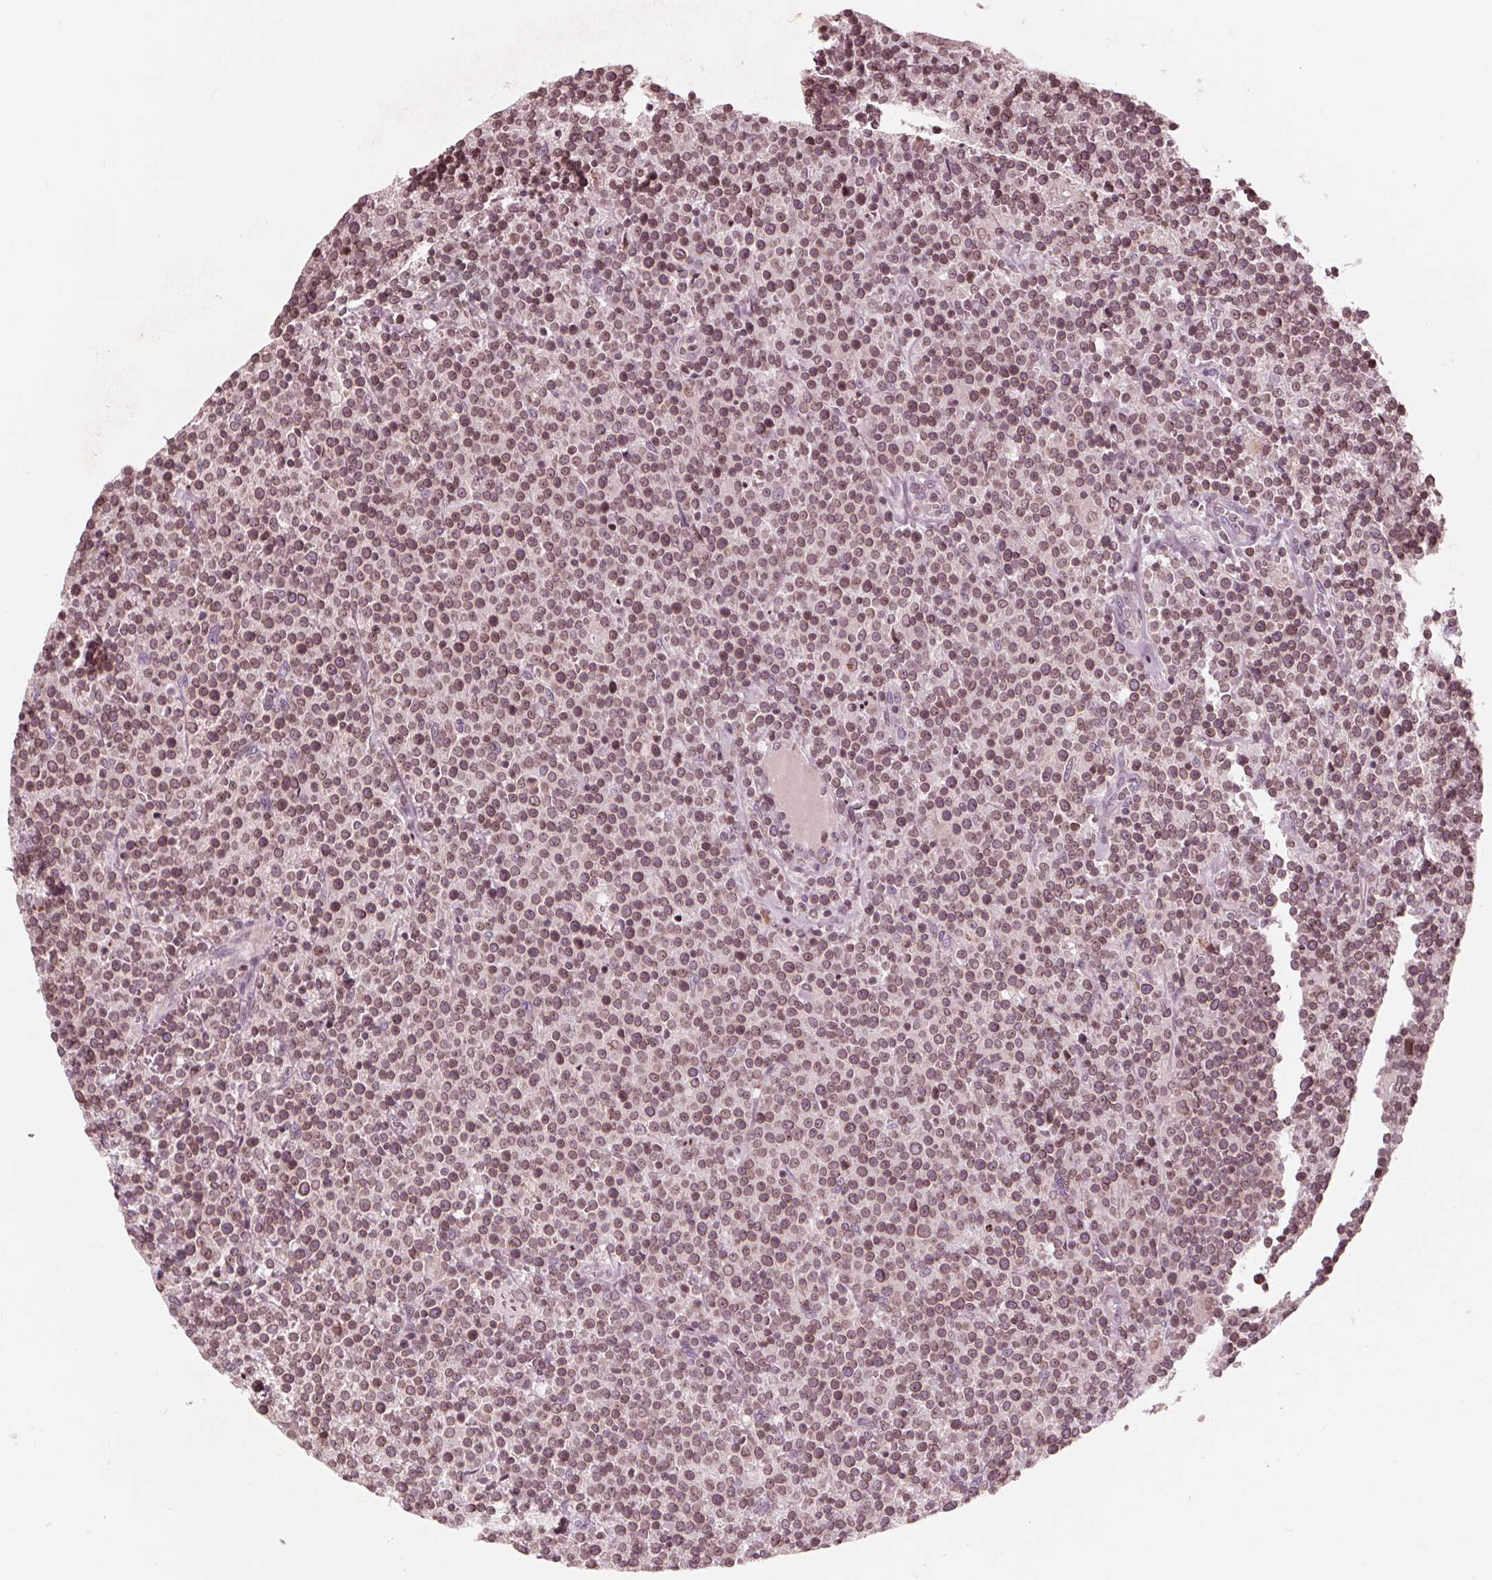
{"staining": {"intensity": "moderate", "quantity": ">75%", "location": "cytoplasmic/membranous,nuclear"}, "tissue": "lymphoma", "cell_type": "Tumor cells", "image_type": "cancer", "snomed": [{"axis": "morphology", "description": "Malignant lymphoma, non-Hodgkin's type, High grade"}, {"axis": "topography", "description": "Lymph node"}], "caption": "Immunohistochemistry (IHC) image of lymphoma stained for a protein (brown), which reveals medium levels of moderate cytoplasmic/membranous and nuclear positivity in approximately >75% of tumor cells.", "gene": "NUP210", "patient": {"sex": "male", "age": 61}}